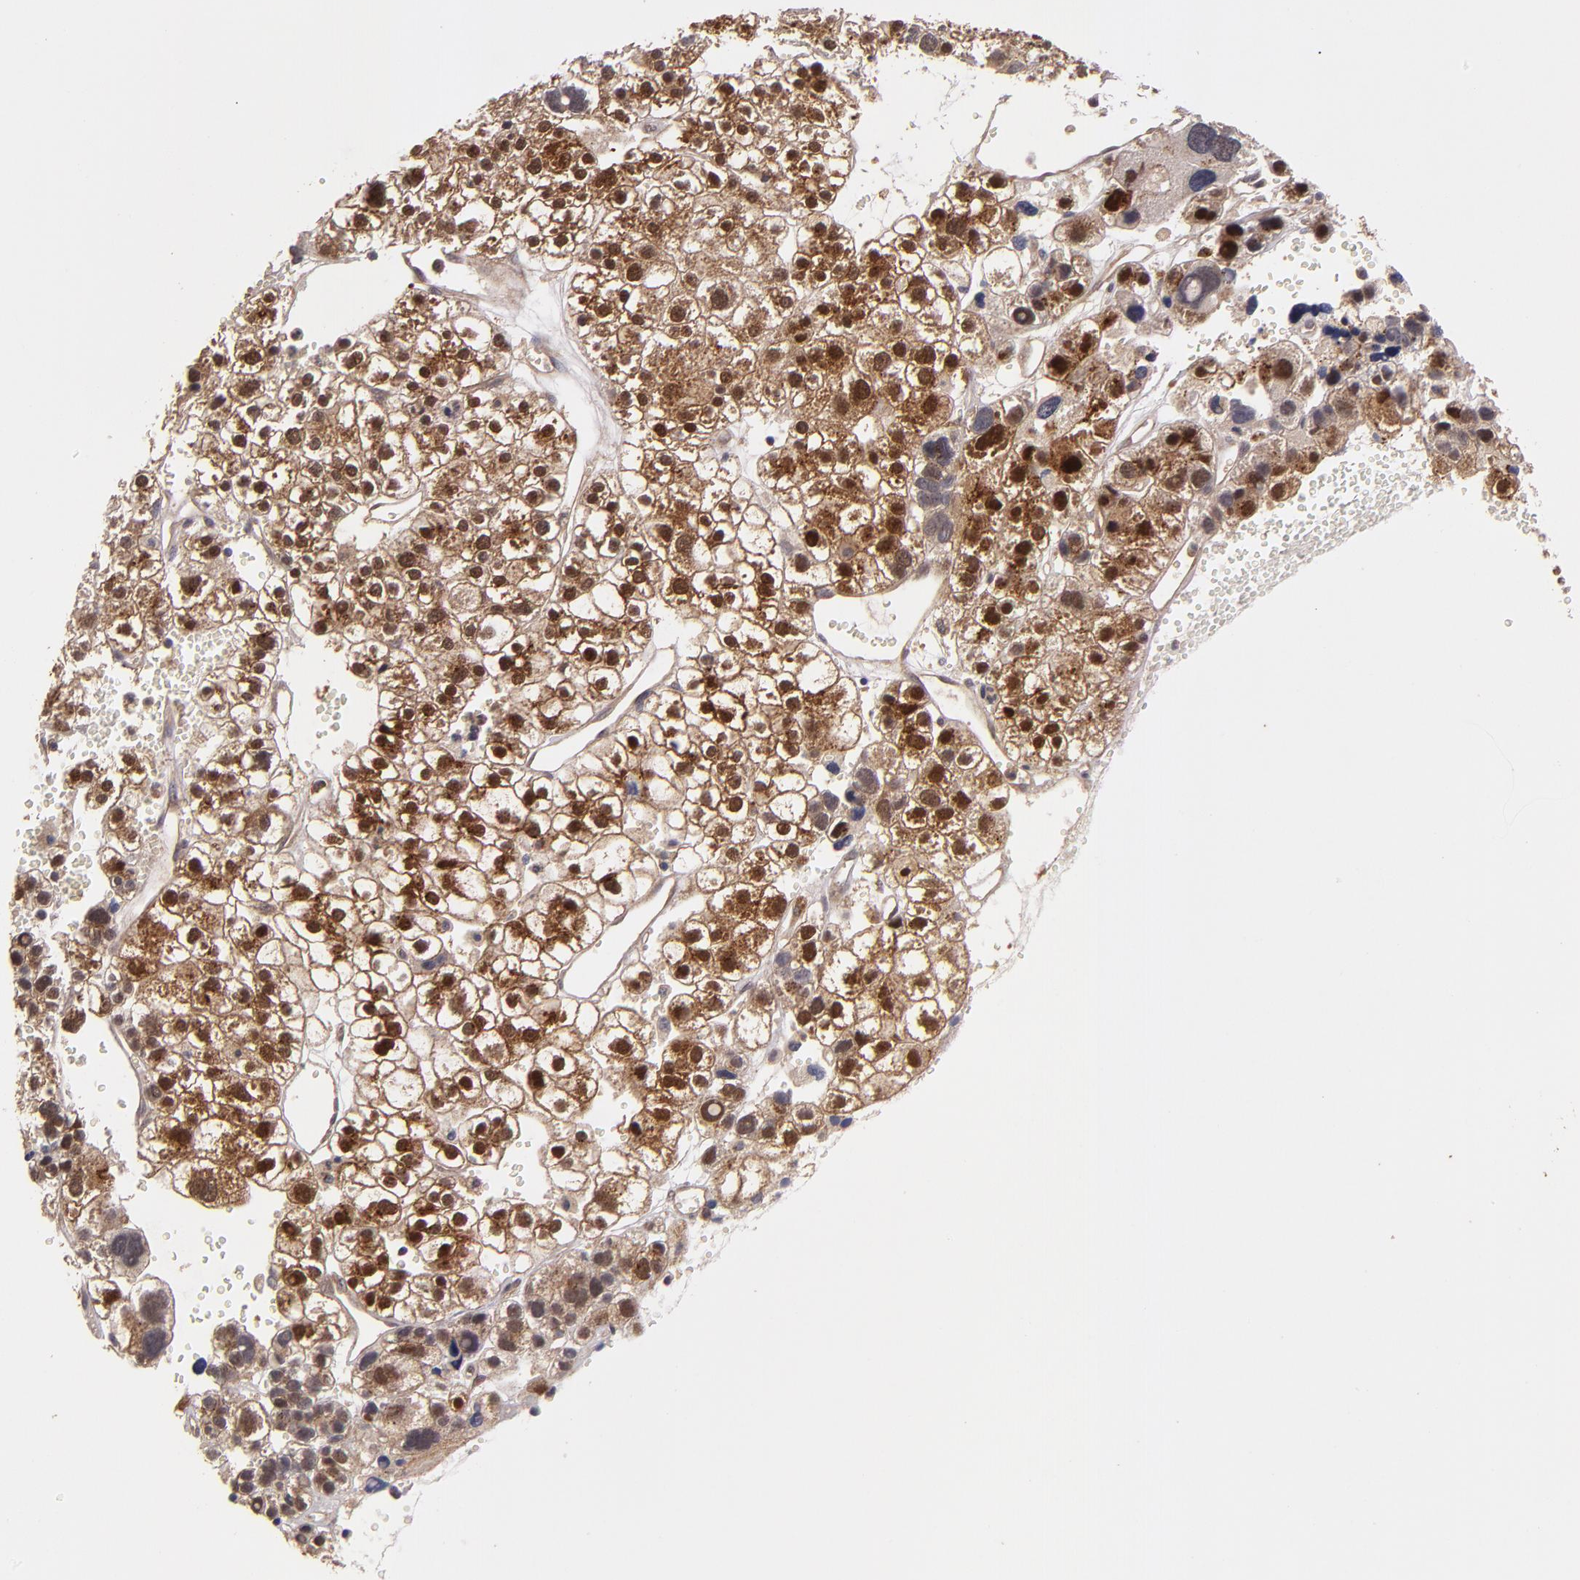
{"staining": {"intensity": "strong", "quantity": ">75%", "location": "cytoplasmic/membranous,nuclear"}, "tissue": "liver cancer", "cell_type": "Tumor cells", "image_type": "cancer", "snomed": [{"axis": "morphology", "description": "Carcinoma, Hepatocellular, NOS"}, {"axis": "topography", "description": "Liver"}], "caption": "Strong cytoplasmic/membranous and nuclear positivity is identified in about >75% of tumor cells in liver cancer.", "gene": "FTSJ1", "patient": {"sex": "female", "age": 85}}